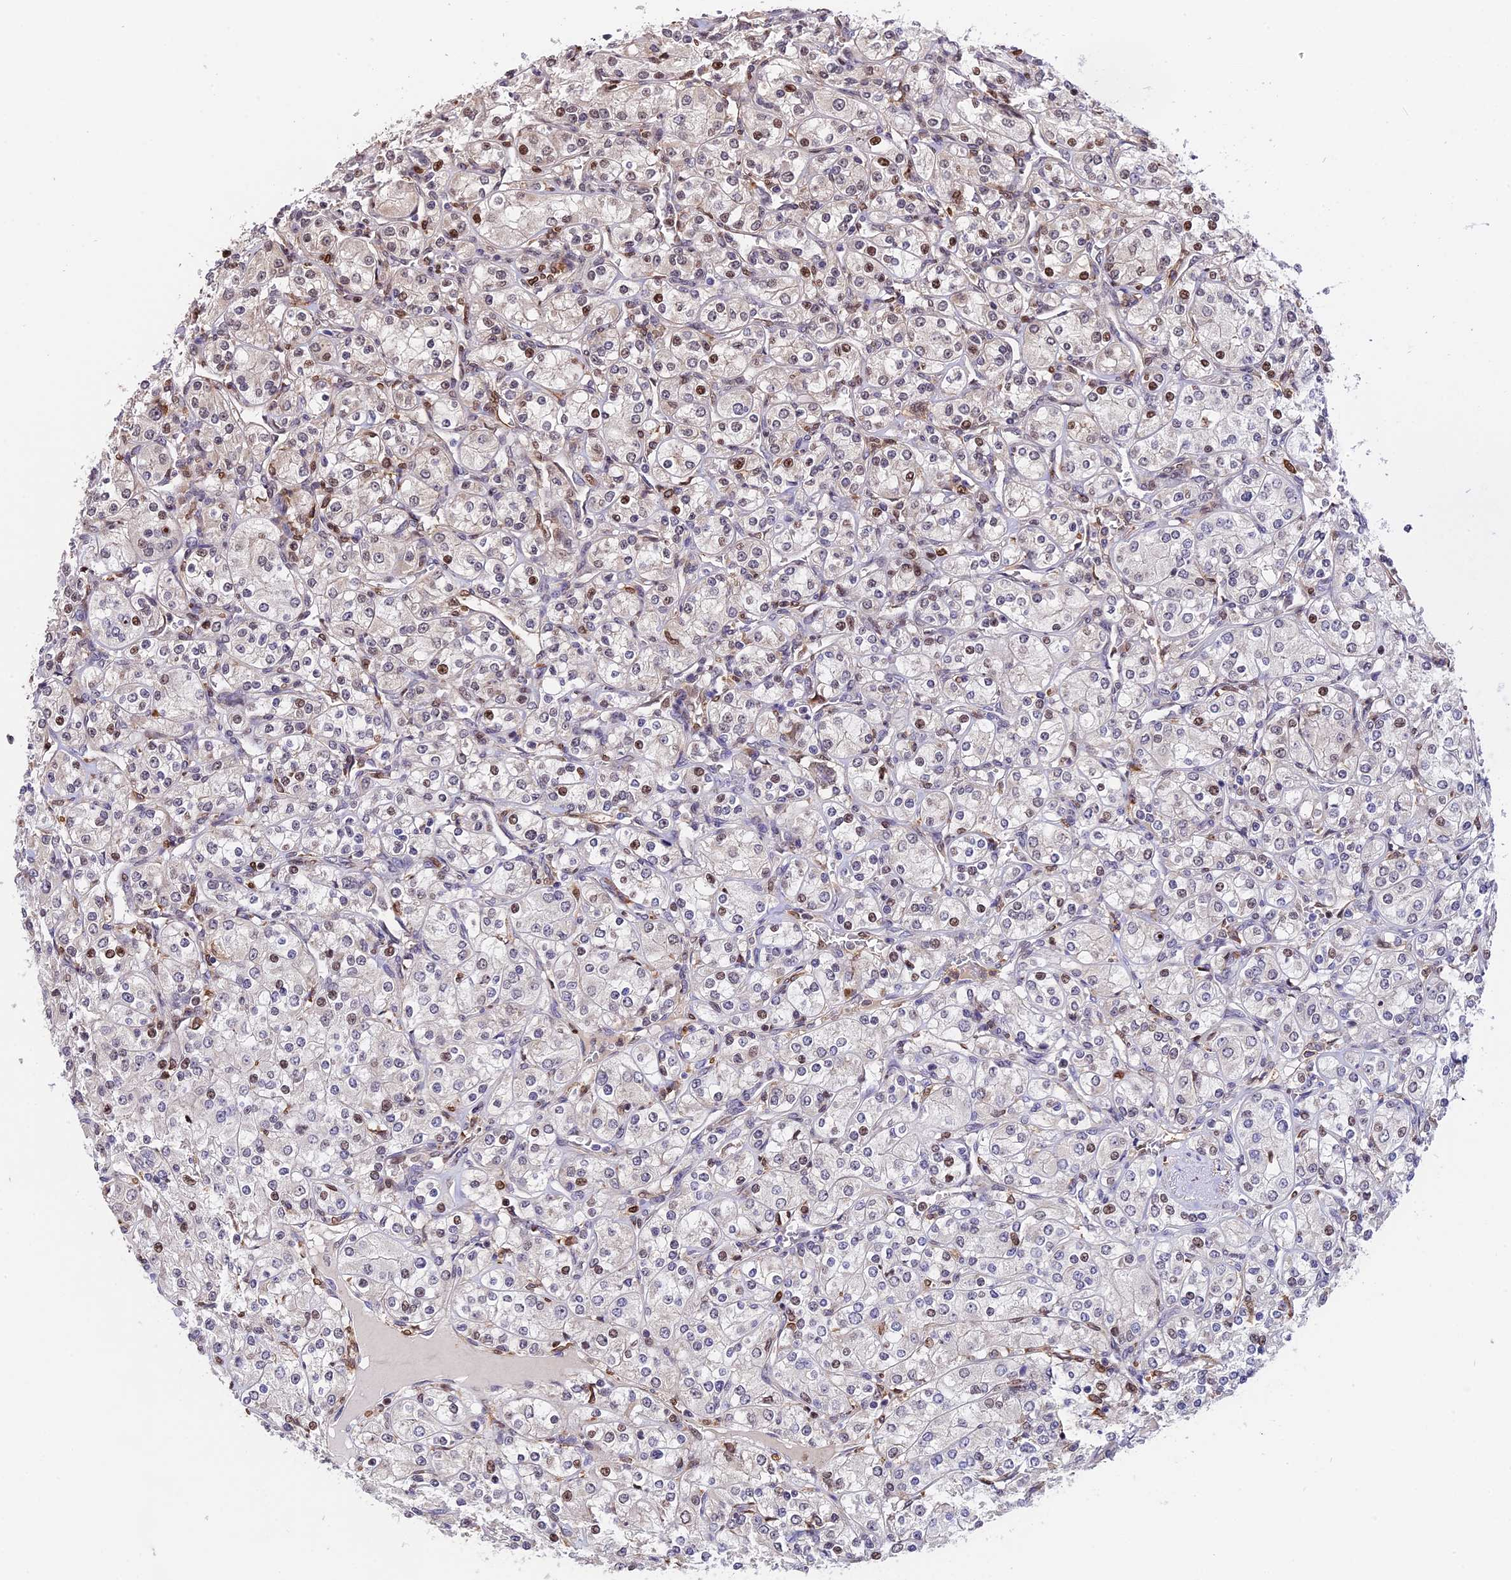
{"staining": {"intensity": "moderate", "quantity": "<25%", "location": "nuclear"}, "tissue": "renal cancer", "cell_type": "Tumor cells", "image_type": "cancer", "snomed": [{"axis": "morphology", "description": "Adenocarcinoma, NOS"}, {"axis": "topography", "description": "Kidney"}], "caption": "Approximately <25% of tumor cells in renal adenocarcinoma demonstrate moderate nuclear protein staining as visualized by brown immunohistochemical staining.", "gene": "HERPUD1", "patient": {"sex": "male", "age": 77}}